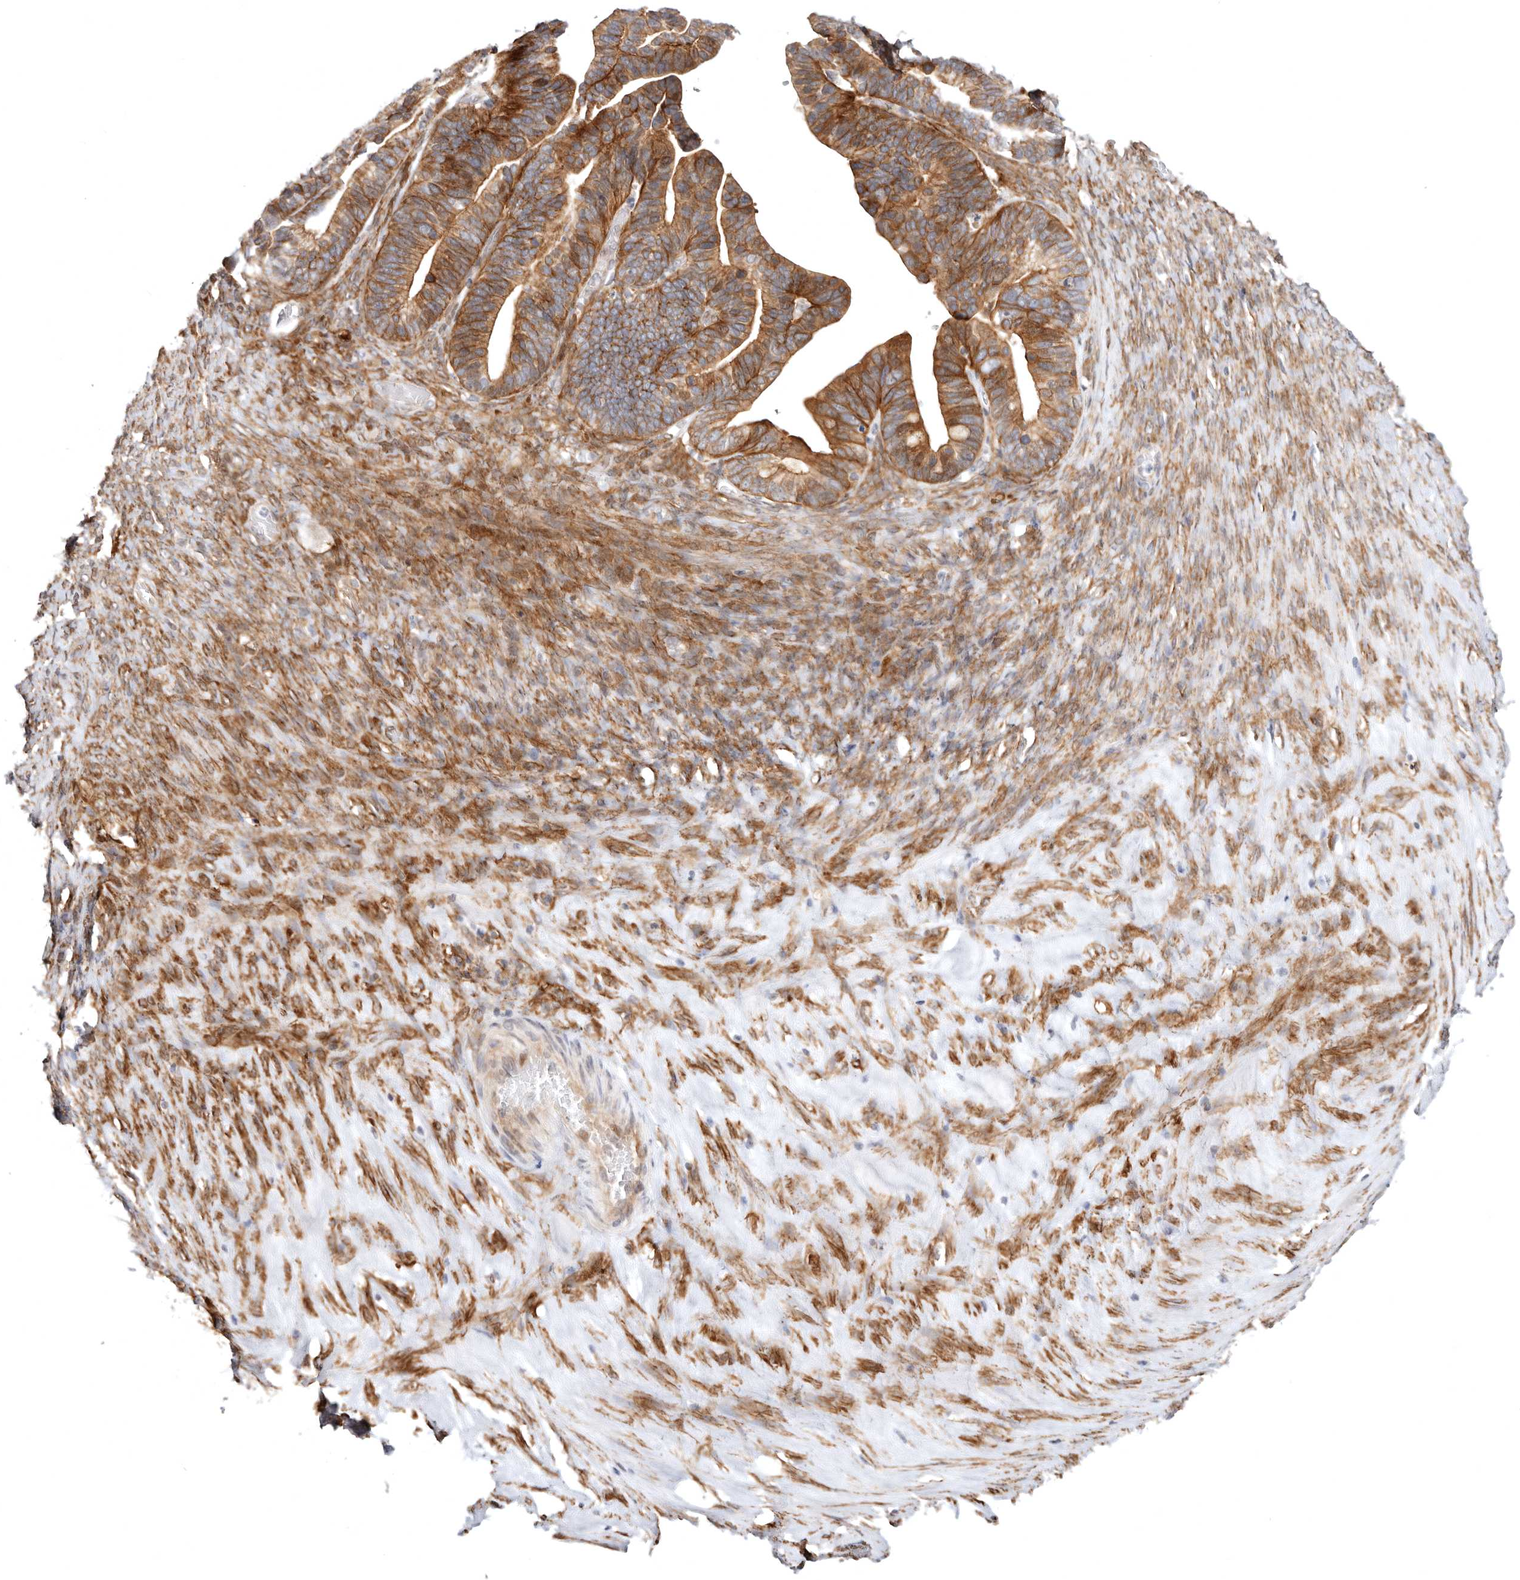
{"staining": {"intensity": "strong", "quantity": ">75%", "location": "cytoplasmic/membranous"}, "tissue": "ovarian cancer", "cell_type": "Tumor cells", "image_type": "cancer", "snomed": [{"axis": "morphology", "description": "Cystadenocarcinoma, serous, NOS"}, {"axis": "topography", "description": "Ovary"}], "caption": "IHC of human ovarian cancer (serous cystadenocarcinoma) shows high levels of strong cytoplasmic/membranous staining in about >75% of tumor cells.", "gene": "SZT2", "patient": {"sex": "female", "age": 56}}